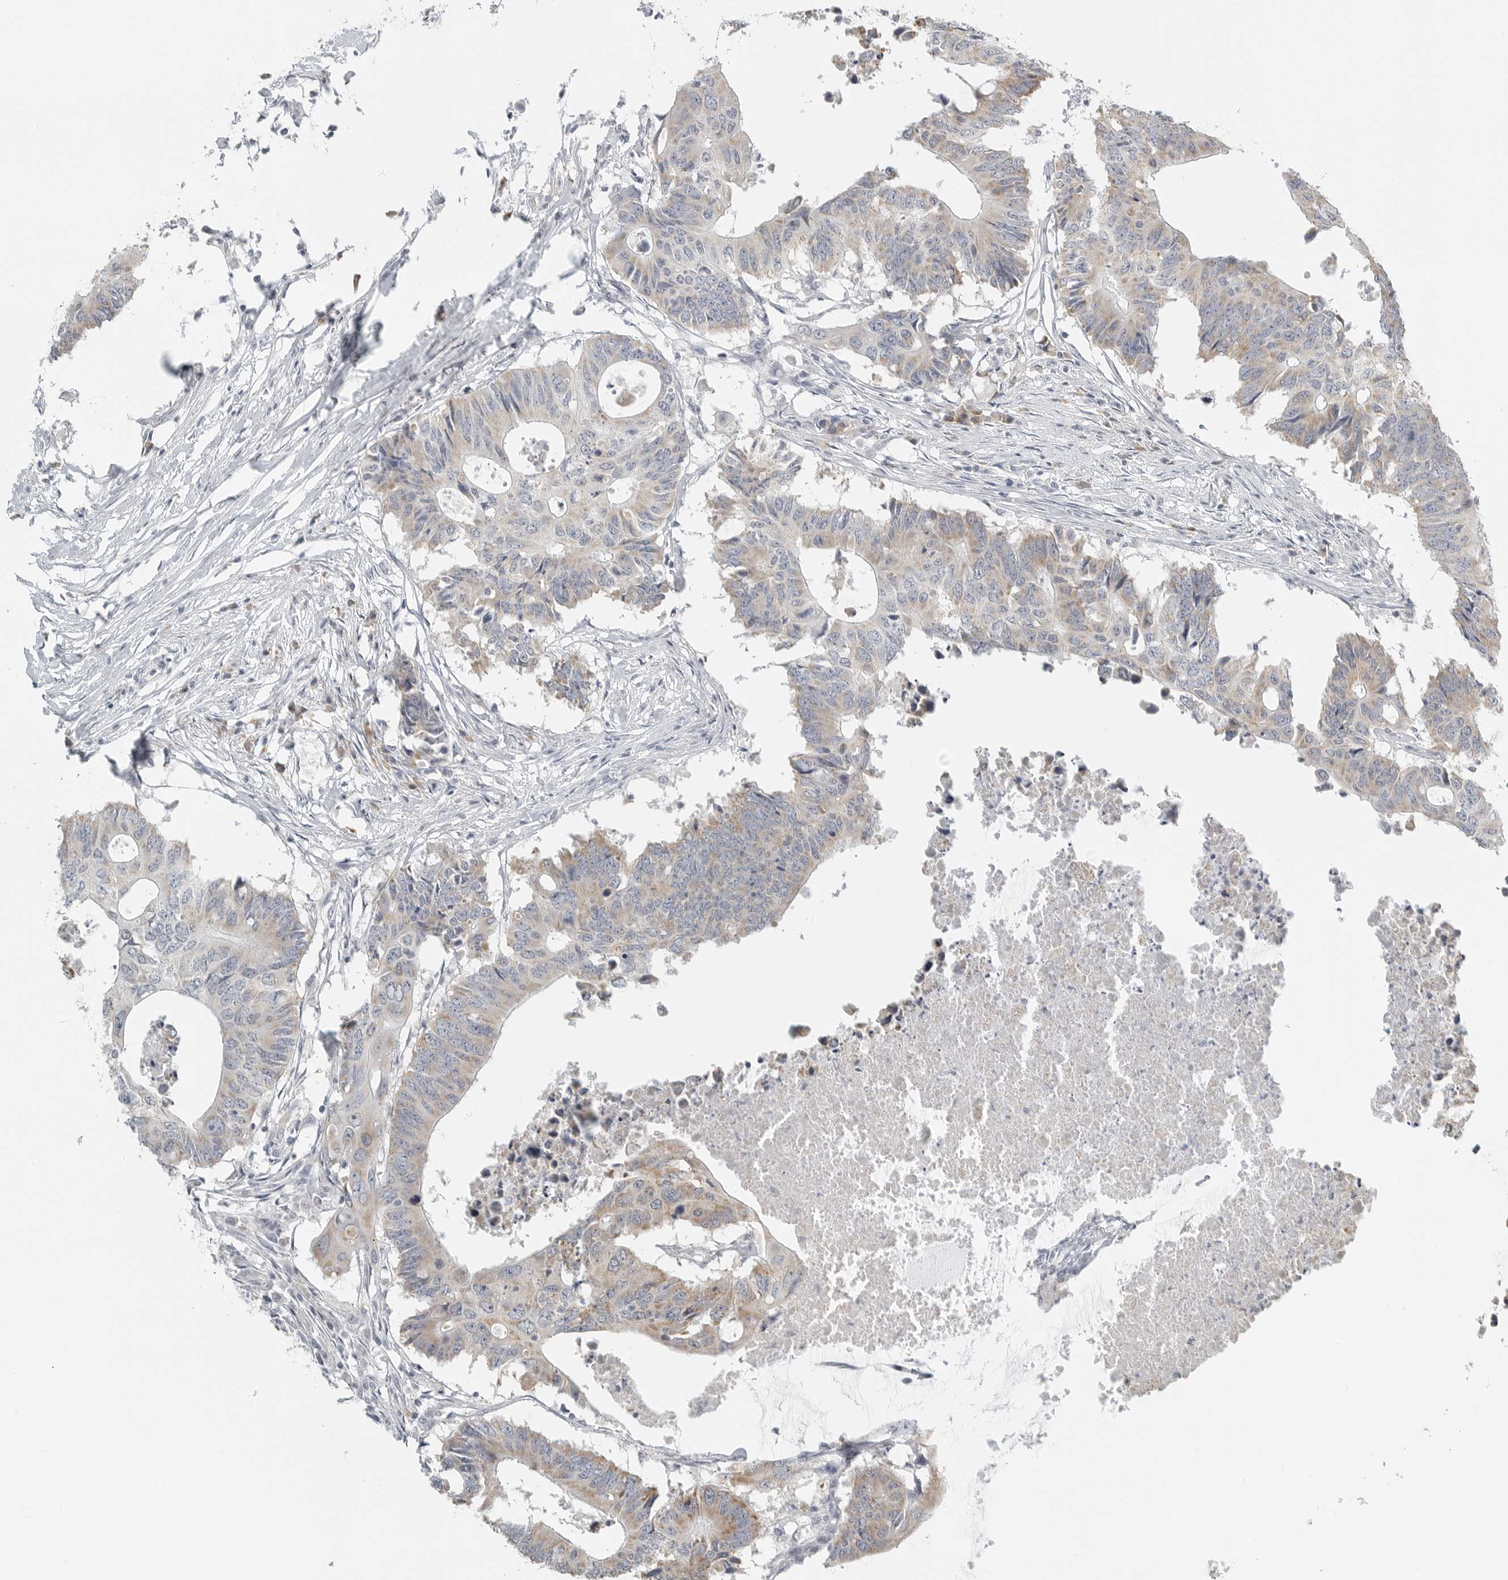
{"staining": {"intensity": "weak", "quantity": "25%-75%", "location": "cytoplasmic/membranous"}, "tissue": "colorectal cancer", "cell_type": "Tumor cells", "image_type": "cancer", "snomed": [{"axis": "morphology", "description": "Adenocarcinoma, NOS"}, {"axis": "topography", "description": "Colon"}], "caption": "Immunohistochemical staining of adenocarcinoma (colorectal) demonstrates low levels of weak cytoplasmic/membranous protein expression in approximately 25%-75% of tumor cells. (DAB (3,3'-diaminobenzidine) IHC with brightfield microscopy, high magnification).", "gene": "IL12RB2", "patient": {"sex": "male", "age": 71}}